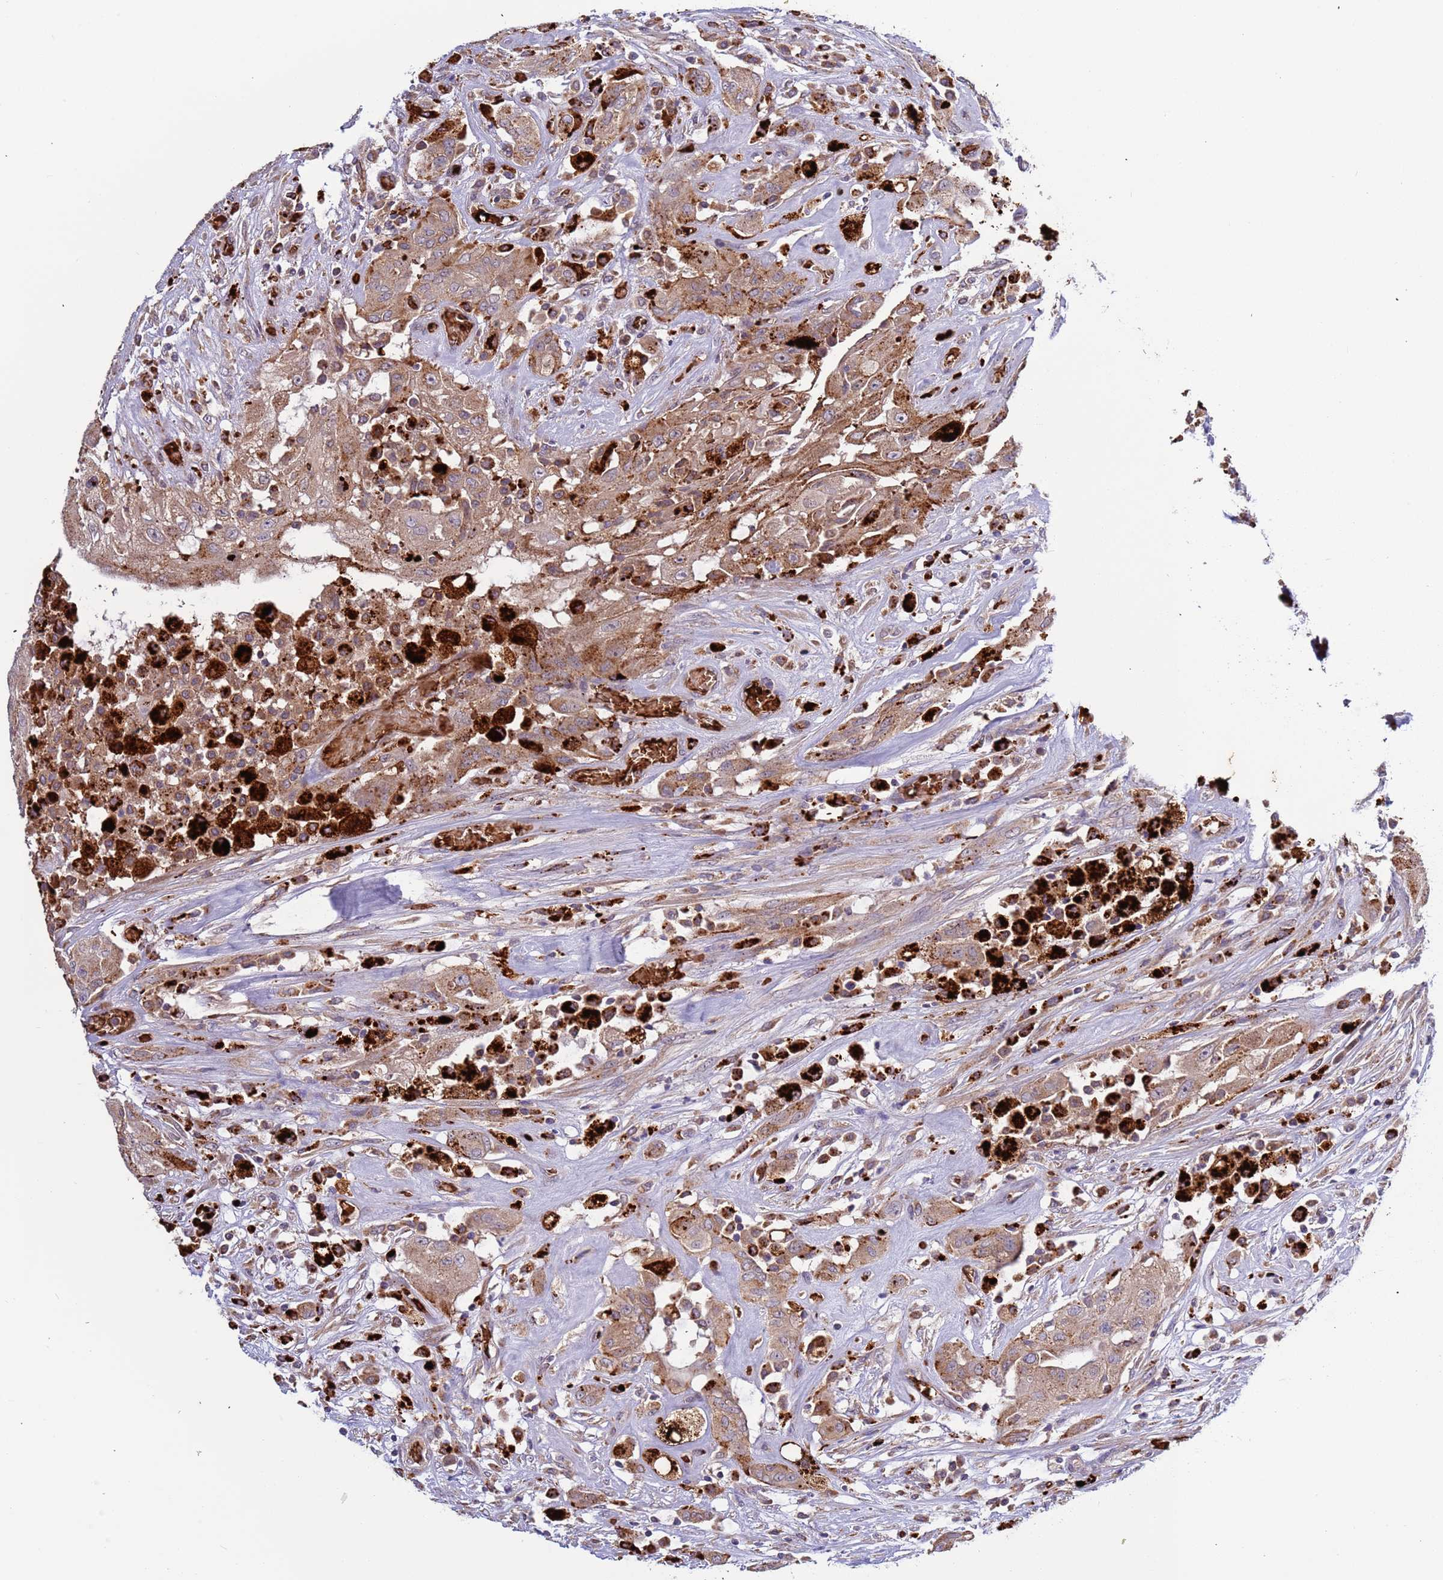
{"staining": {"intensity": "moderate", "quantity": ">75%", "location": "cytoplasmic/membranous"}, "tissue": "thyroid cancer", "cell_type": "Tumor cells", "image_type": "cancer", "snomed": [{"axis": "morphology", "description": "Papillary adenocarcinoma, NOS"}, {"axis": "topography", "description": "Thyroid gland"}], "caption": "An immunohistochemistry photomicrograph of neoplastic tissue is shown. Protein staining in brown shows moderate cytoplasmic/membranous positivity in thyroid cancer (papillary adenocarcinoma) within tumor cells.", "gene": "VPS36", "patient": {"sex": "female", "age": 59}}